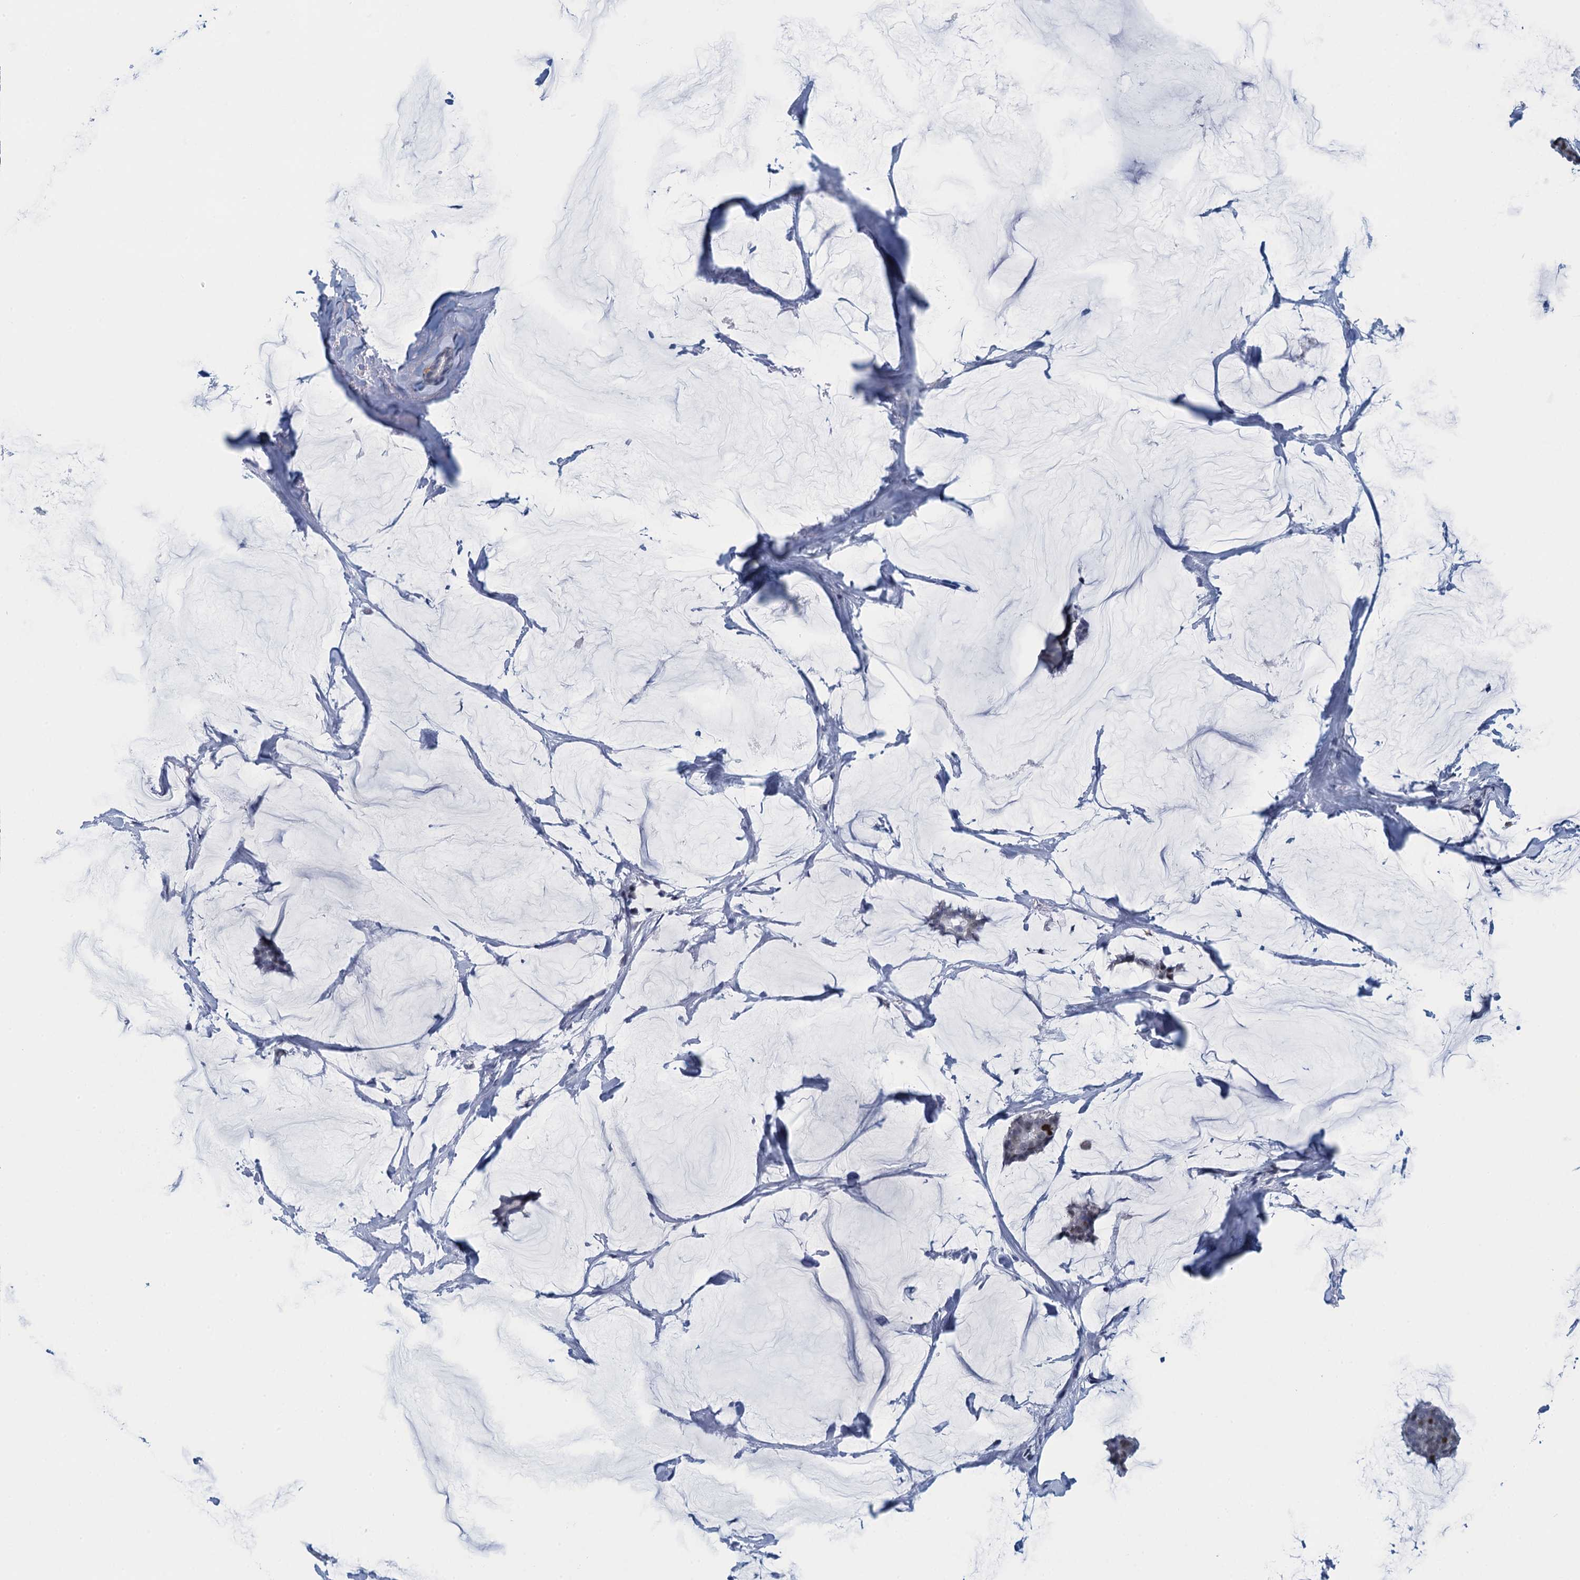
{"staining": {"intensity": "weak", "quantity": "<25%", "location": "nuclear"}, "tissue": "breast cancer", "cell_type": "Tumor cells", "image_type": "cancer", "snomed": [{"axis": "morphology", "description": "Duct carcinoma"}, {"axis": "topography", "description": "Breast"}], "caption": "A micrograph of human breast intraductal carcinoma is negative for staining in tumor cells.", "gene": "TTLL9", "patient": {"sex": "female", "age": 93}}